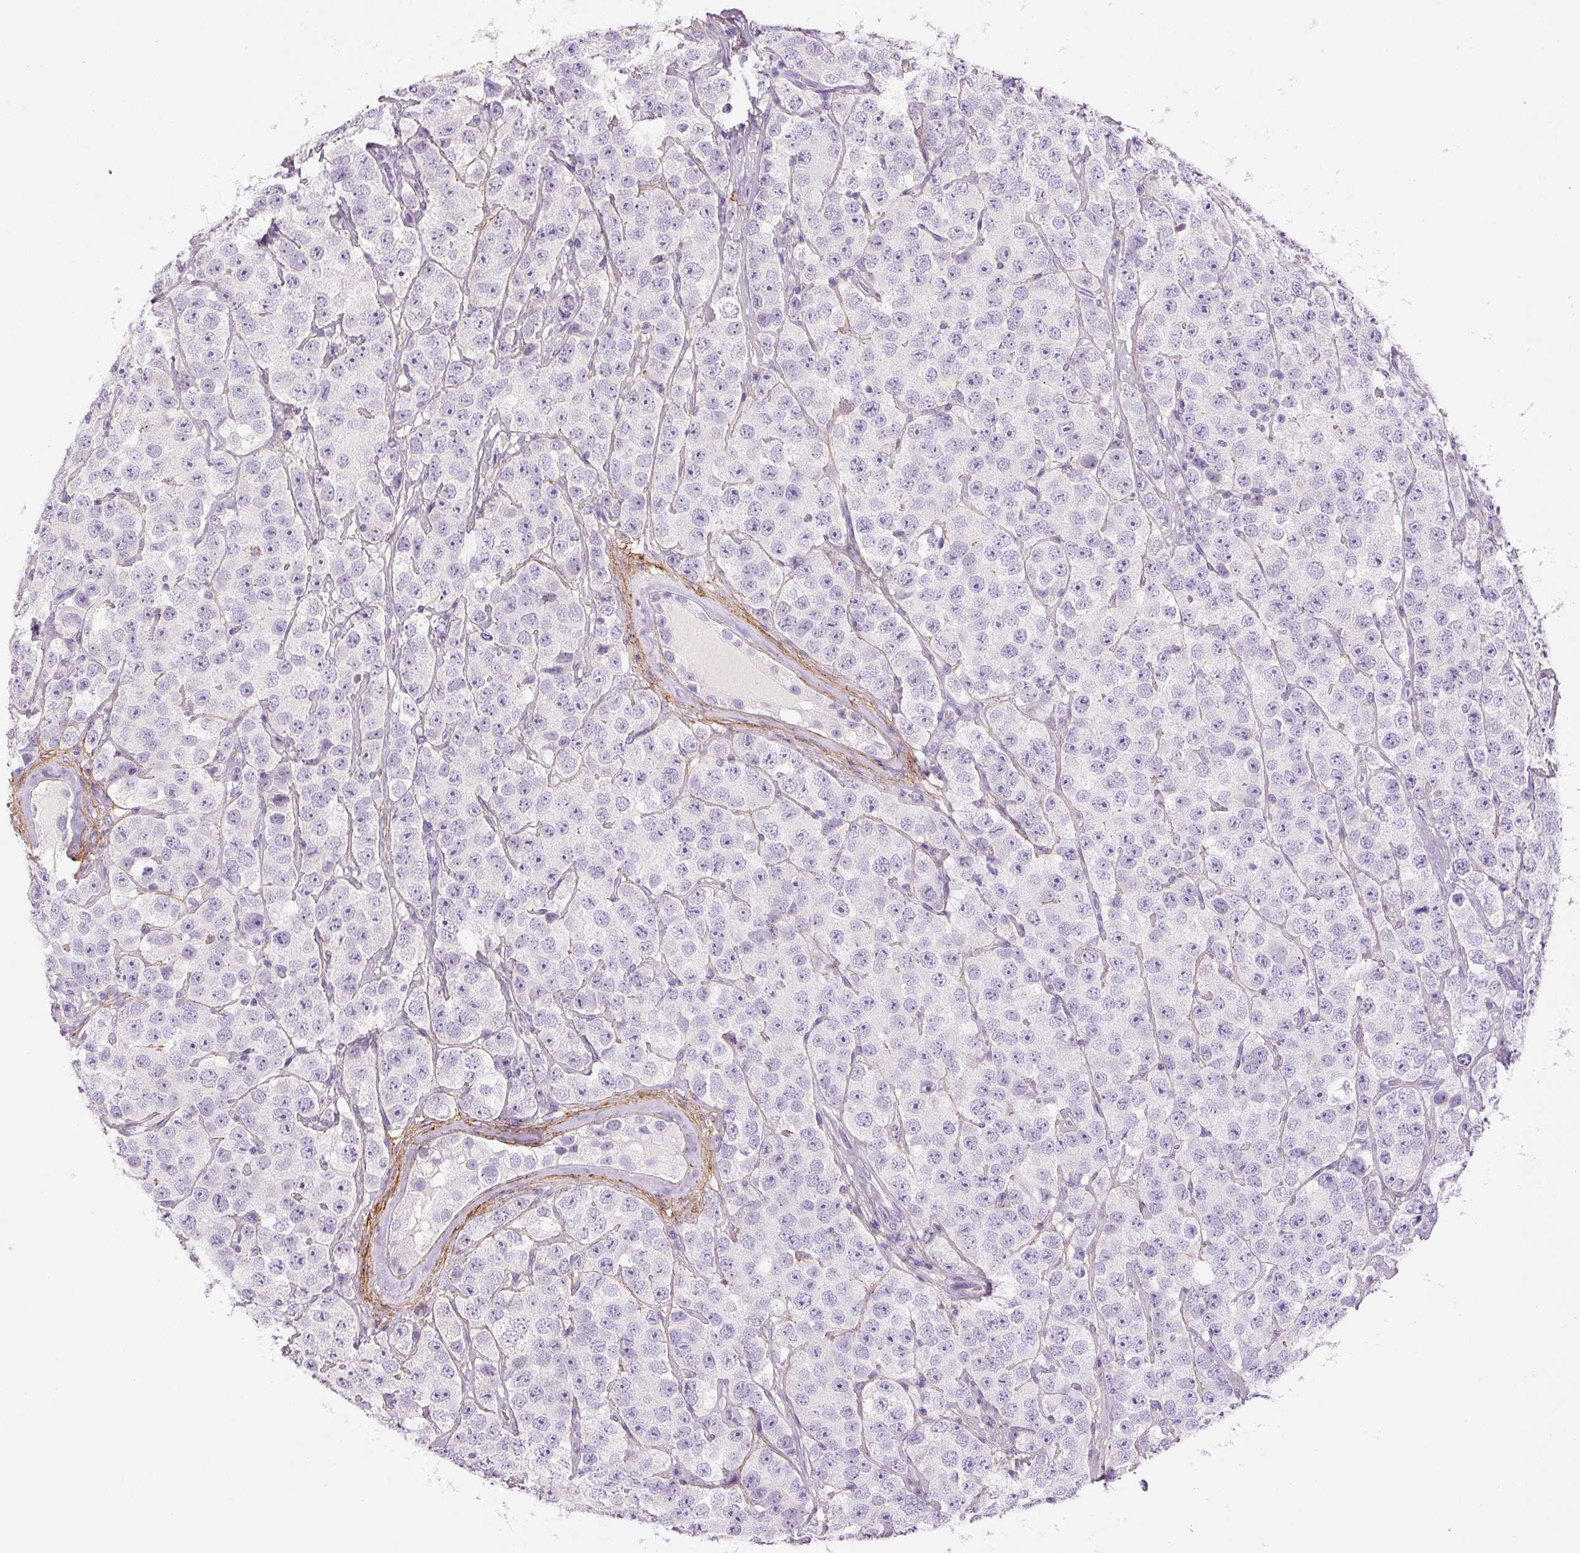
{"staining": {"intensity": "negative", "quantity": "none", "location": "none"}, "tissue": "testis cancer", "cell_type": "Tumor cells", "image_type": "cancer", "snomed": [{"axis": "morphology", "description": "Seminoma, NOS"}, {"axis": "topography", "description": "Testis"}], "caption": "Testis cancer (seminoma) was stained to show a protein in brown. There is no significant staining in tumor cells.", "gene": "FBN1", "patient": {"sex": "male", "age": 28}}